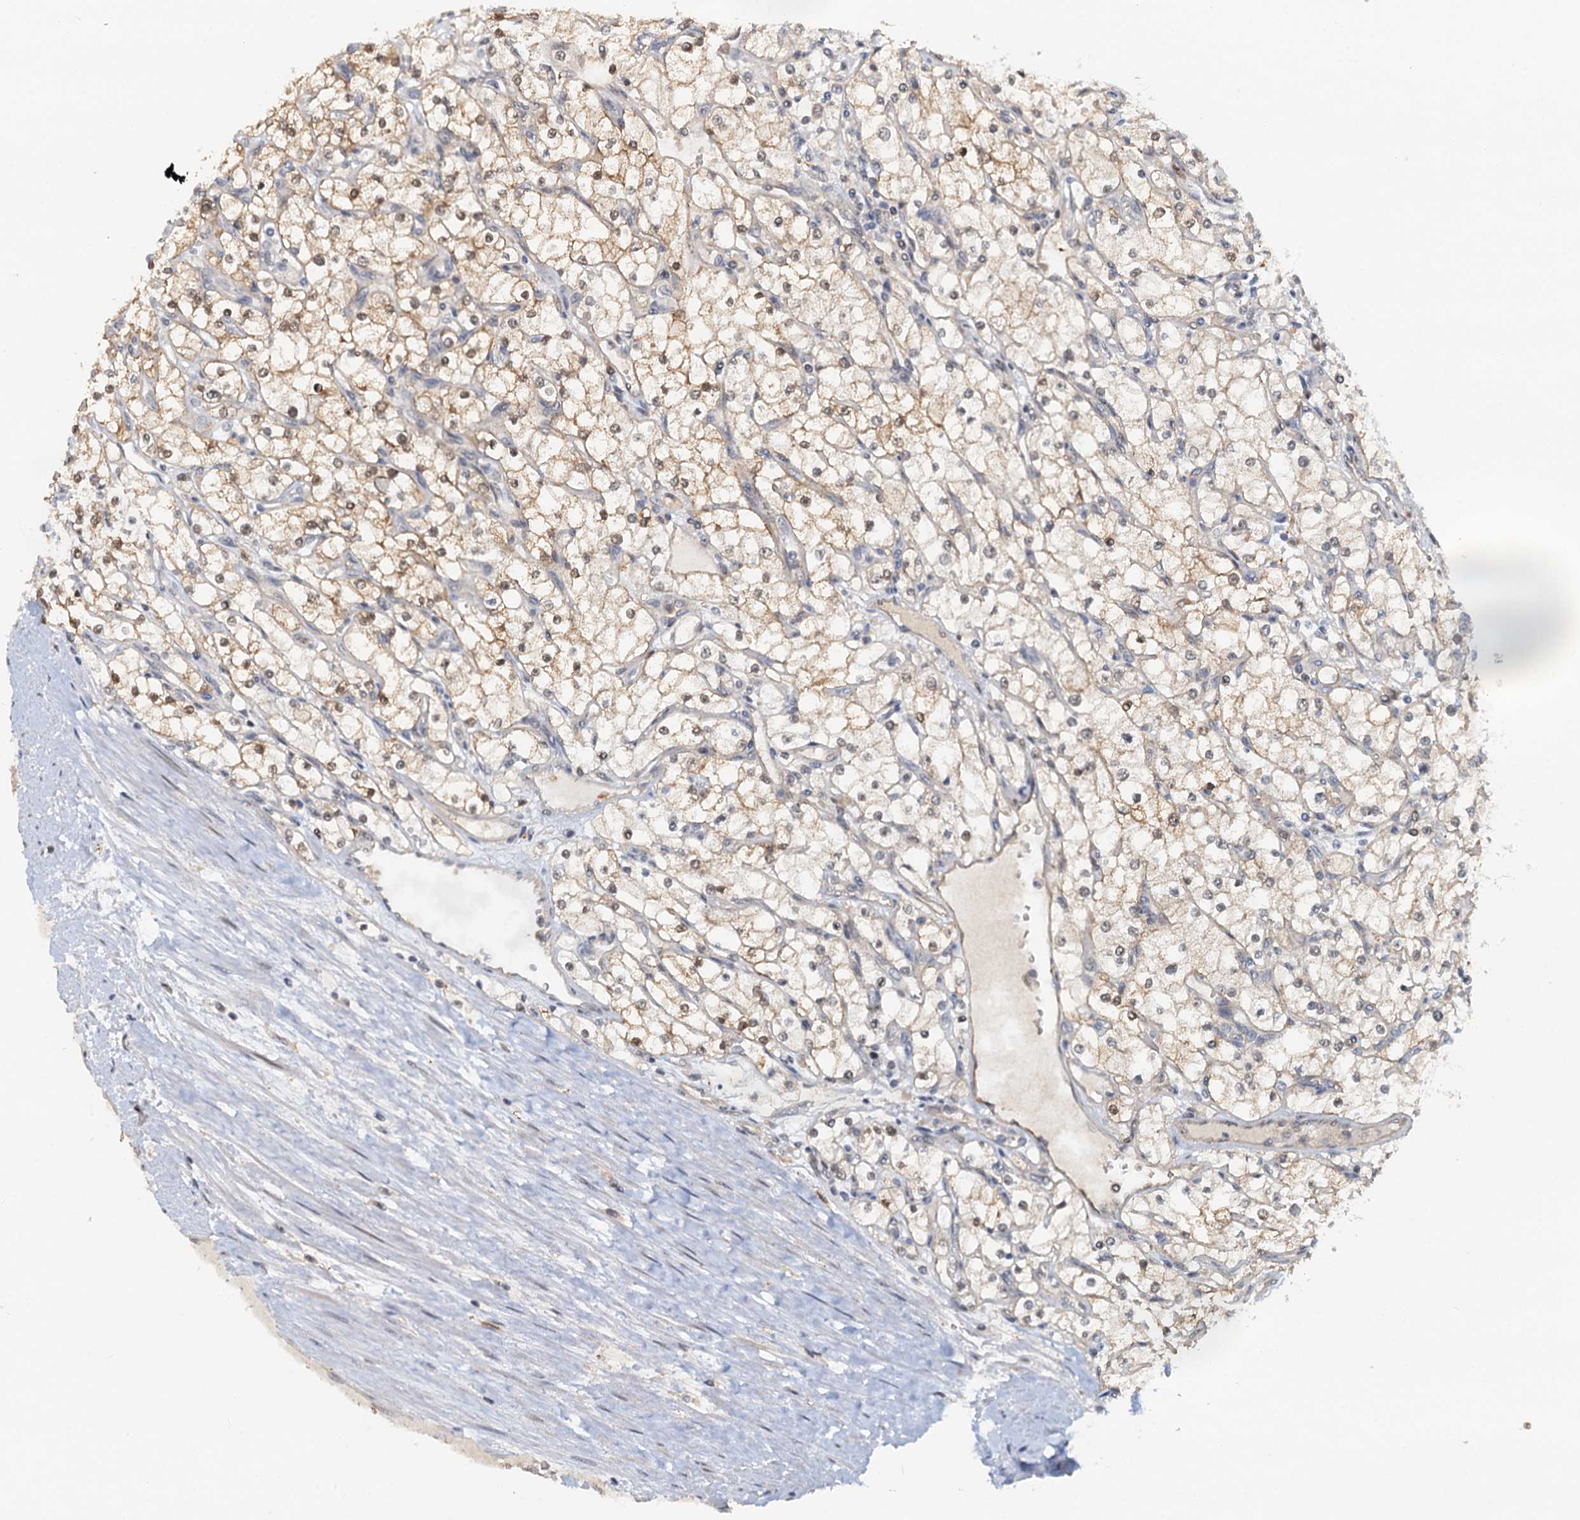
{"staining": {"intensity": "moderate", "quantity": "25%-75%", "location": "cytoplasmic/membranous,nuclear"}, "tissue": "renal cancer", "cell_type": "Tumor cells", "image_type": "cancer", "snomed": [{"axis": "morphology", "description": "Adenocarcinoma, NOS"}, {"axis": "topography", "description": "Kidney"}], "caption": "Human renal adenocarcinoma stained with a brown dye shows moderate cytoplasmic/membranous and nuclear positive positivity in approximately 25%-75% of tumor cells.", "gene": "SPINDOC", "patient": {"sex": "male", "age": 80}}